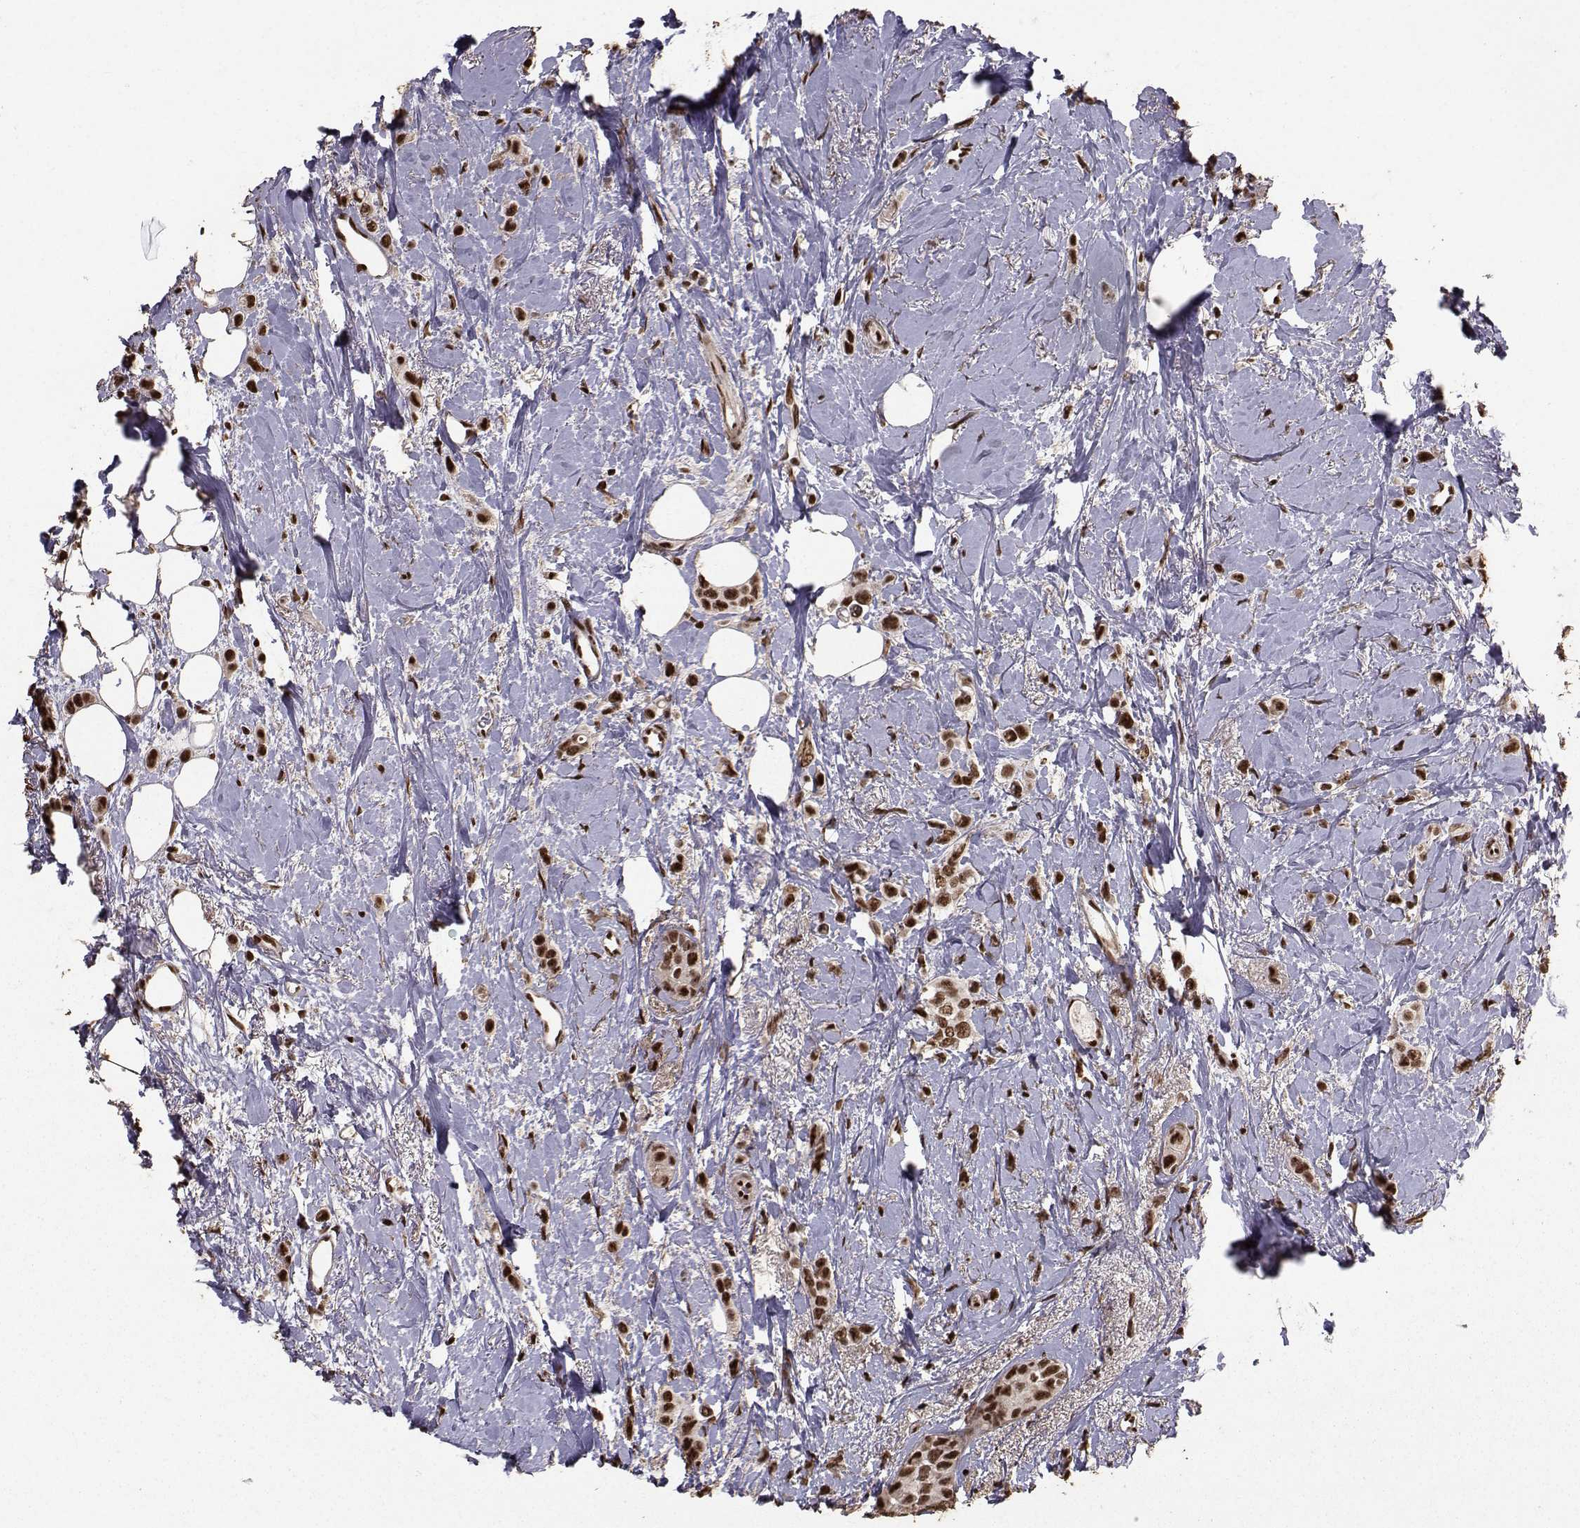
{"staining": {"intensity": "strong", "quantity": ">75%", "location": "cytoplasmic/membranous,nuclear"}, "tissue": "breast cancer", "cell_type": "Tumor cells", "image_type": "cancer", "snomed": [{"axis": "morphology", "description": "Lobular carcinoma"}, {"axis": "topography", "description": "Breast"}], "caption": "Protein staining of breast cancer tissue demonstrates strong cytoplasmic/membranous and nuclear staining in about >75% of tumor cells. The protein is stained brown, and the nuclei are stained in blue (DAB IHC with brightfield microscopy, high magnification).", "gene": "SF1", "patient": {"sex": "female", "age": 66}}